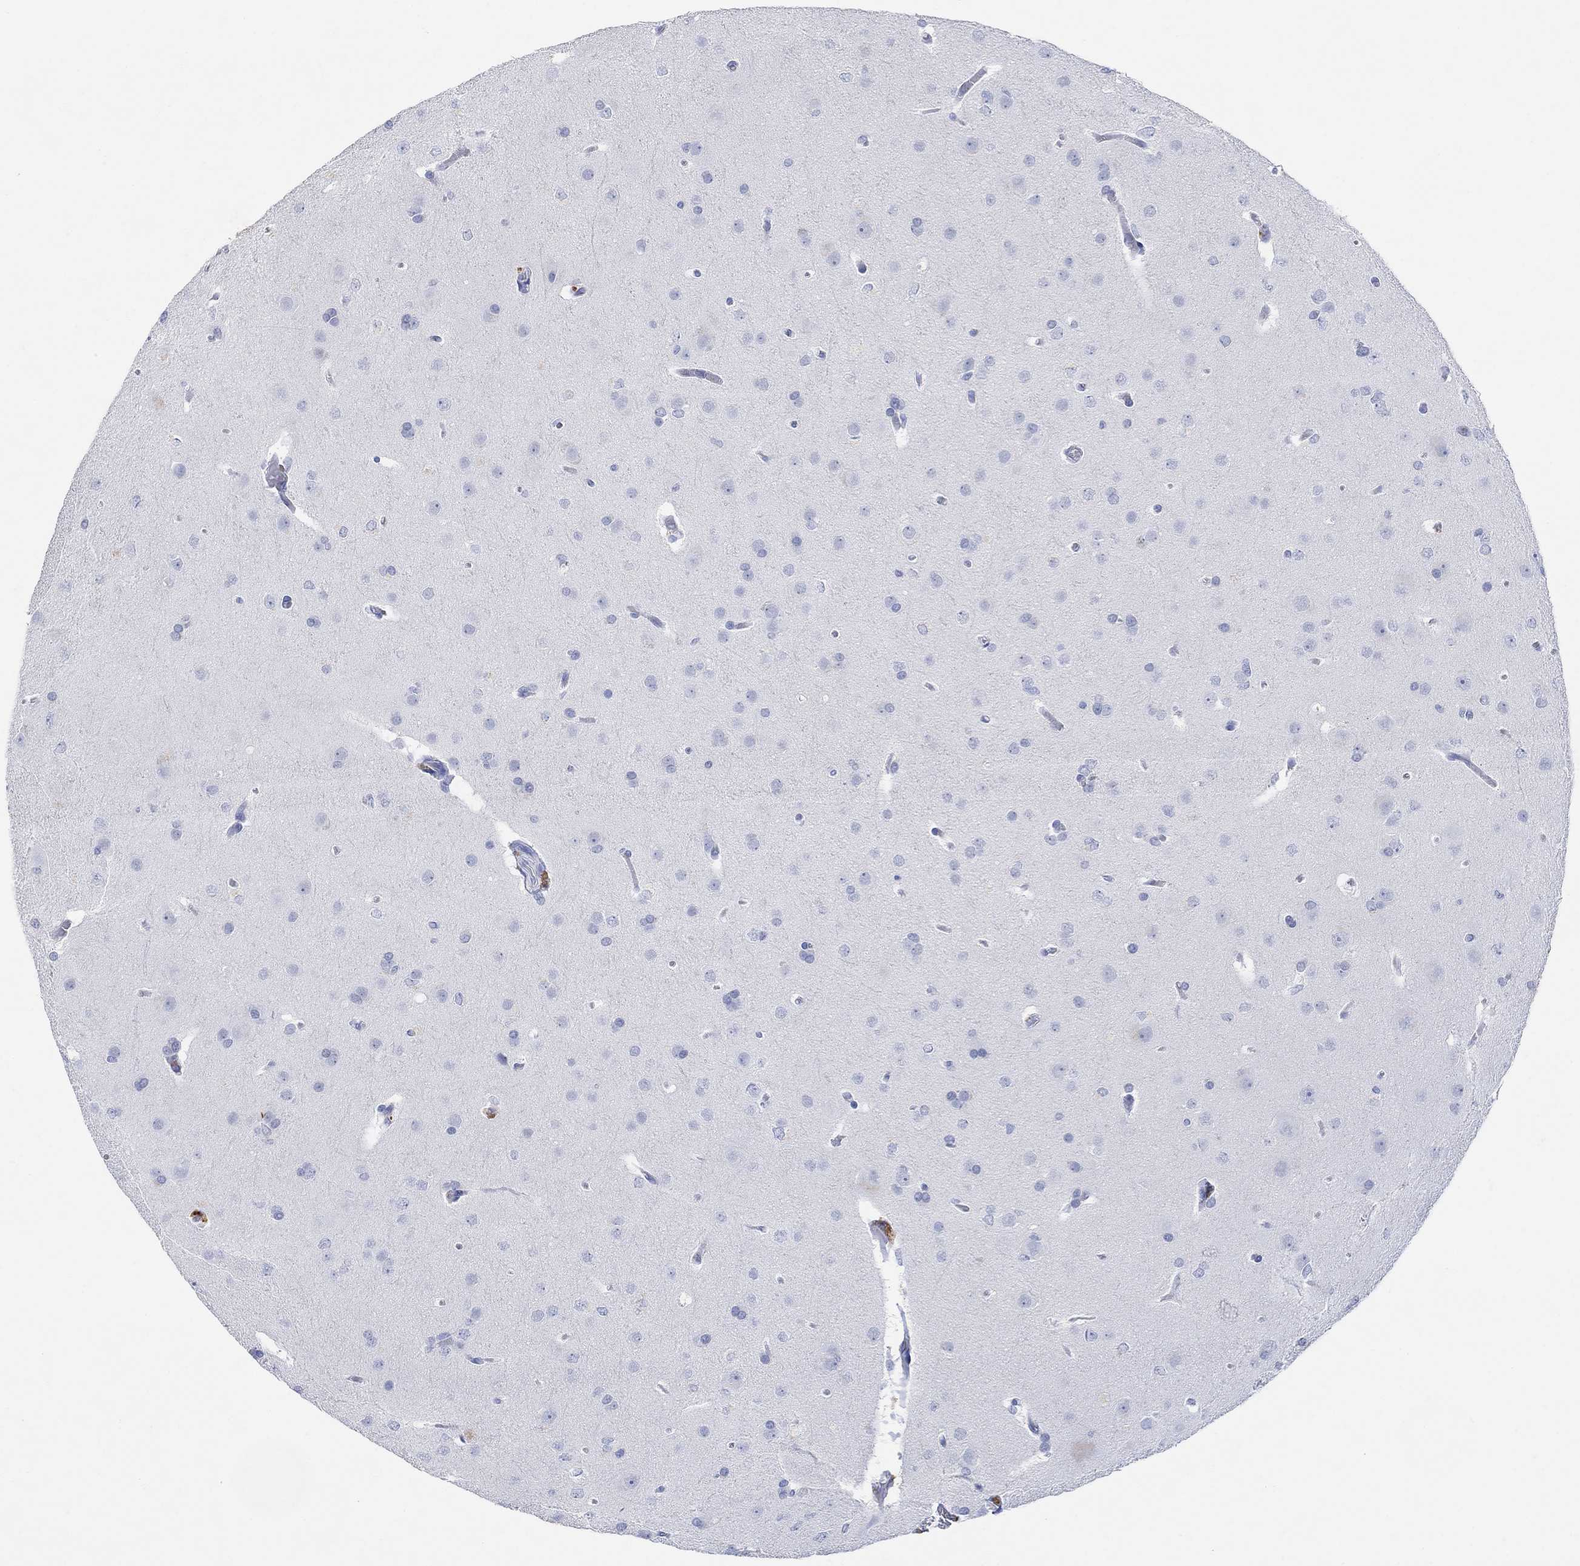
{"staining": {"intensity": "negative", "quantity": "none", "location": "none"}, "tissue": "glioma", "cell_type": "Tumor cells", "image_type": "cancer", "snomed": [{"axis": "morphology", "description": "Glioma, malignant, Low grade"}, {"axis": "topography", "description": "Brain"}], "caption": "Tumor cells are negative for protein expression in human glioma.", "gene": "TYR", "patient": {"sex": "female", "age": 32}}